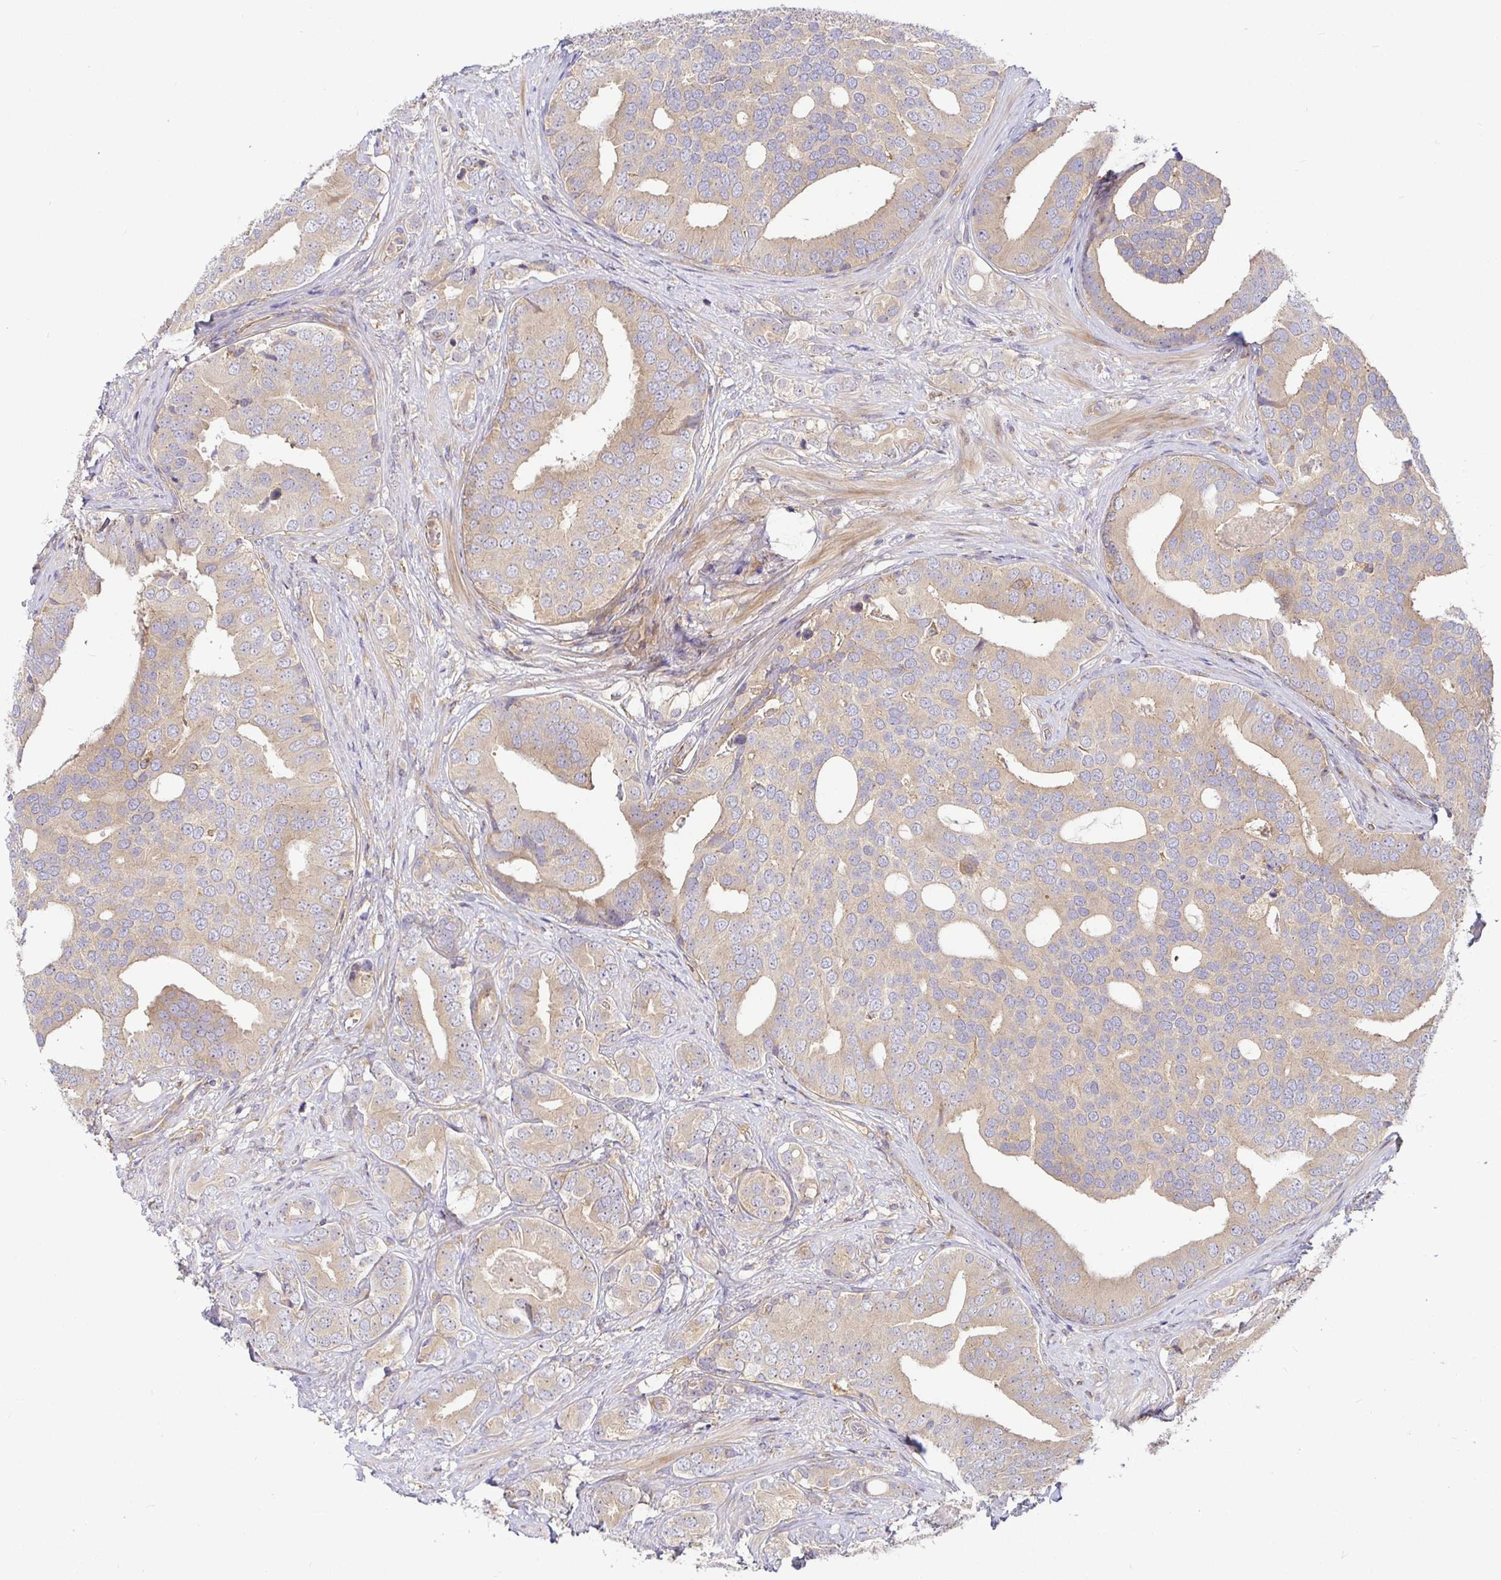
{"staining": {"intensity": "weak", "quantity": "25%-75%", "location": "cytoplasmic/membranous"}, "tissue": "prostate cancer", "cell_type": "Tumor cells", "image_type": "cancer", "snomed": [{"axis": "morphology", "description": "Adenocarcinoma, High grade"}, {"axis": "topography", "description": "Prostate"}], "caption": "Prostate adenocarcinoma (high-grade) was stained to show a protein in brown. There is low levels of weak cytoplasmic/membranous staining in approximately 25%-75% of tumor cells. The staining is performed using DAB (3,3'-diaminobenzidine) brown chromogen to label protein expression. The nuclei are counter-stained blue using hematoxylin.", "gene": "SNX8", "patient": {"sex": "male", "age": 62}}